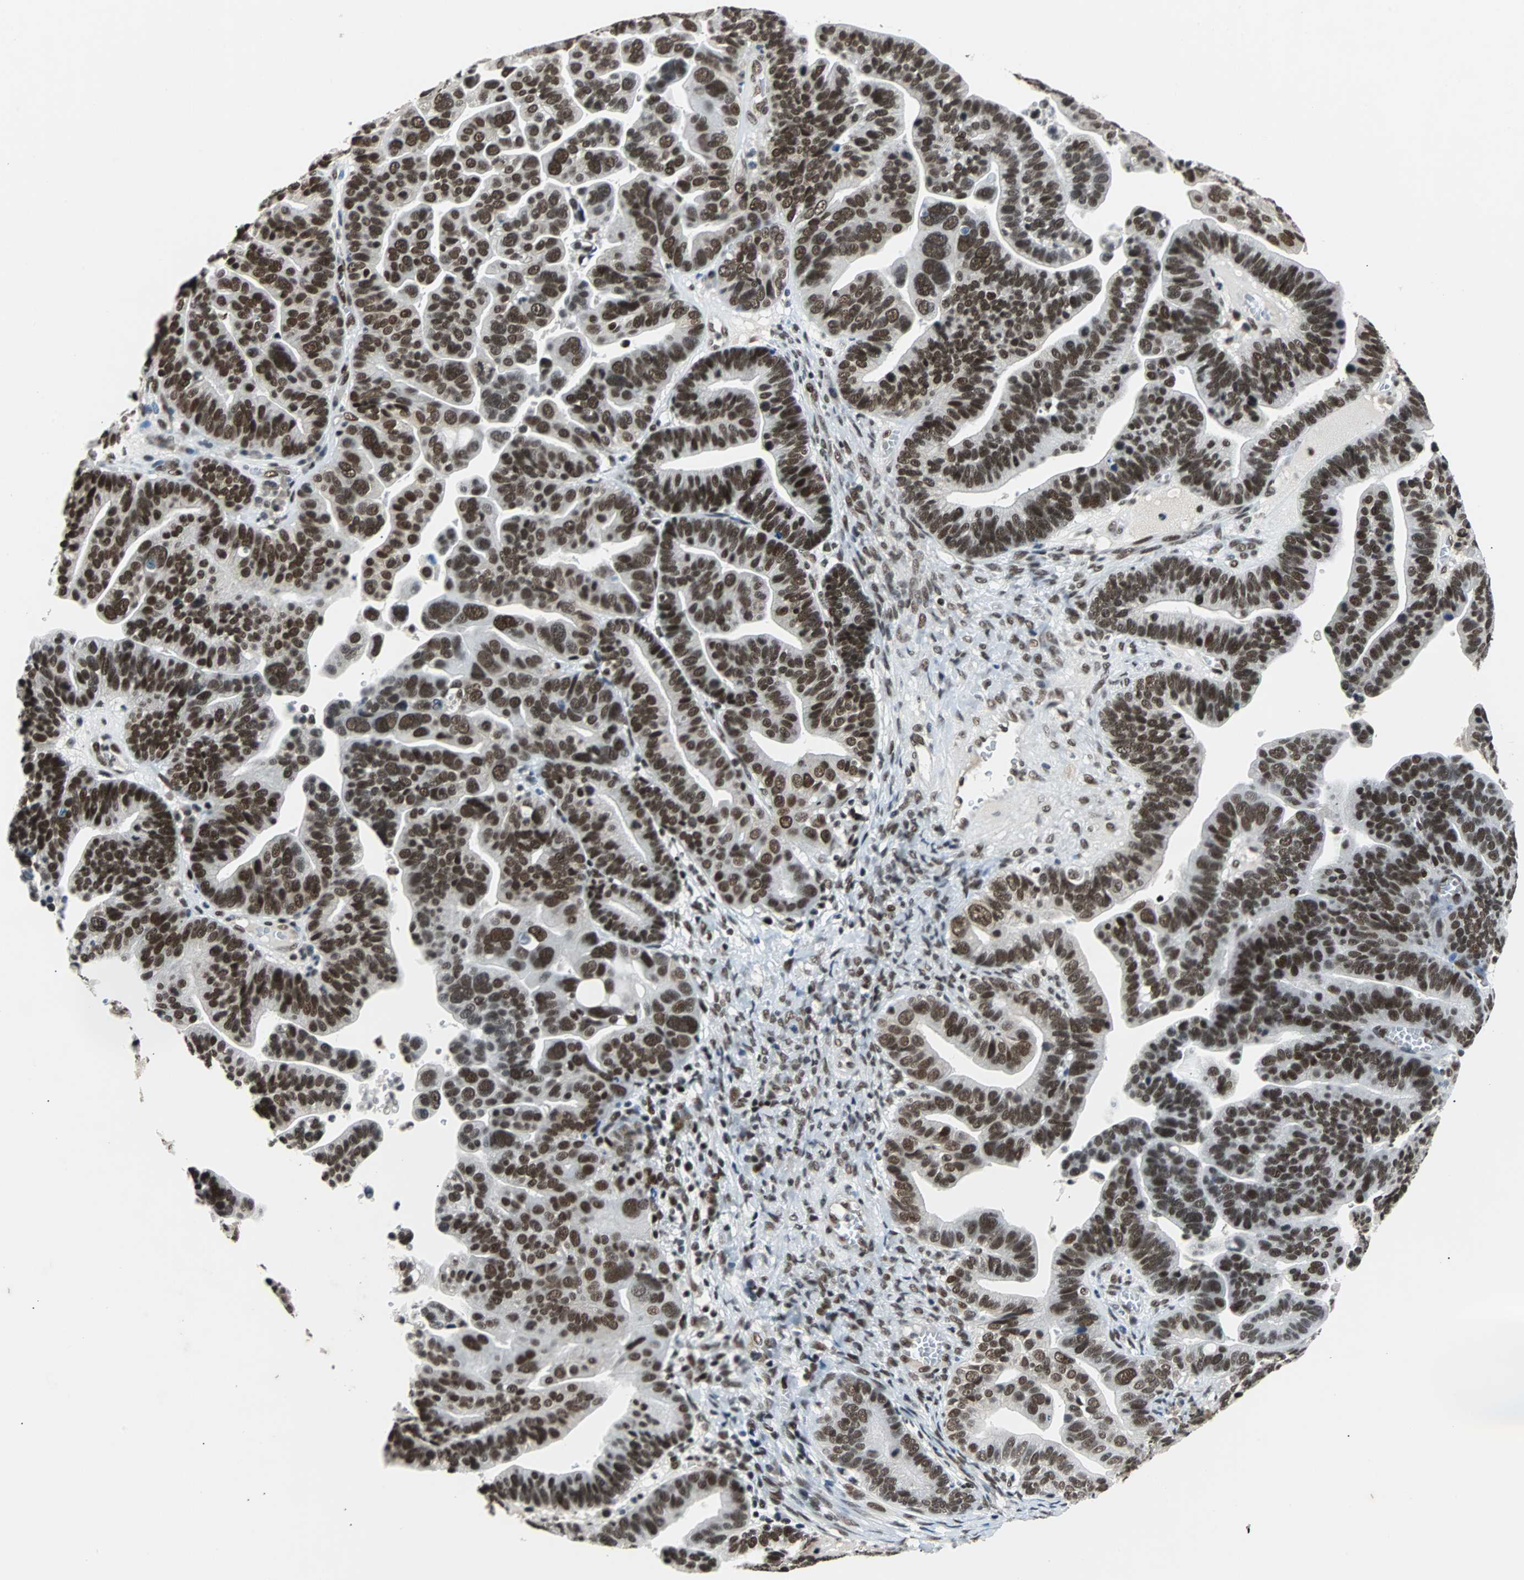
{"staining": {"intensity": "strong", "quantity": ">75%", "location": "nuclear"}, "tissue": "ovarian cancer", "cell_type": "Tumor cells", "image_type": "cancer", "snomed": [{"axis": "morphology", "description": "Cystadenocarcinoma, serous, NOS"}, {"axis": "topography", "description": "Ovary"}], "caption": "Ovarian cancer (serous cystadenocarcinoma) tissue displays strong nuclear positivity in about >75% of tumor cells, visualized by immunohistochemistry.", "gene": "GATAD2A", "patient": {"sex": "female", "age": 56}}